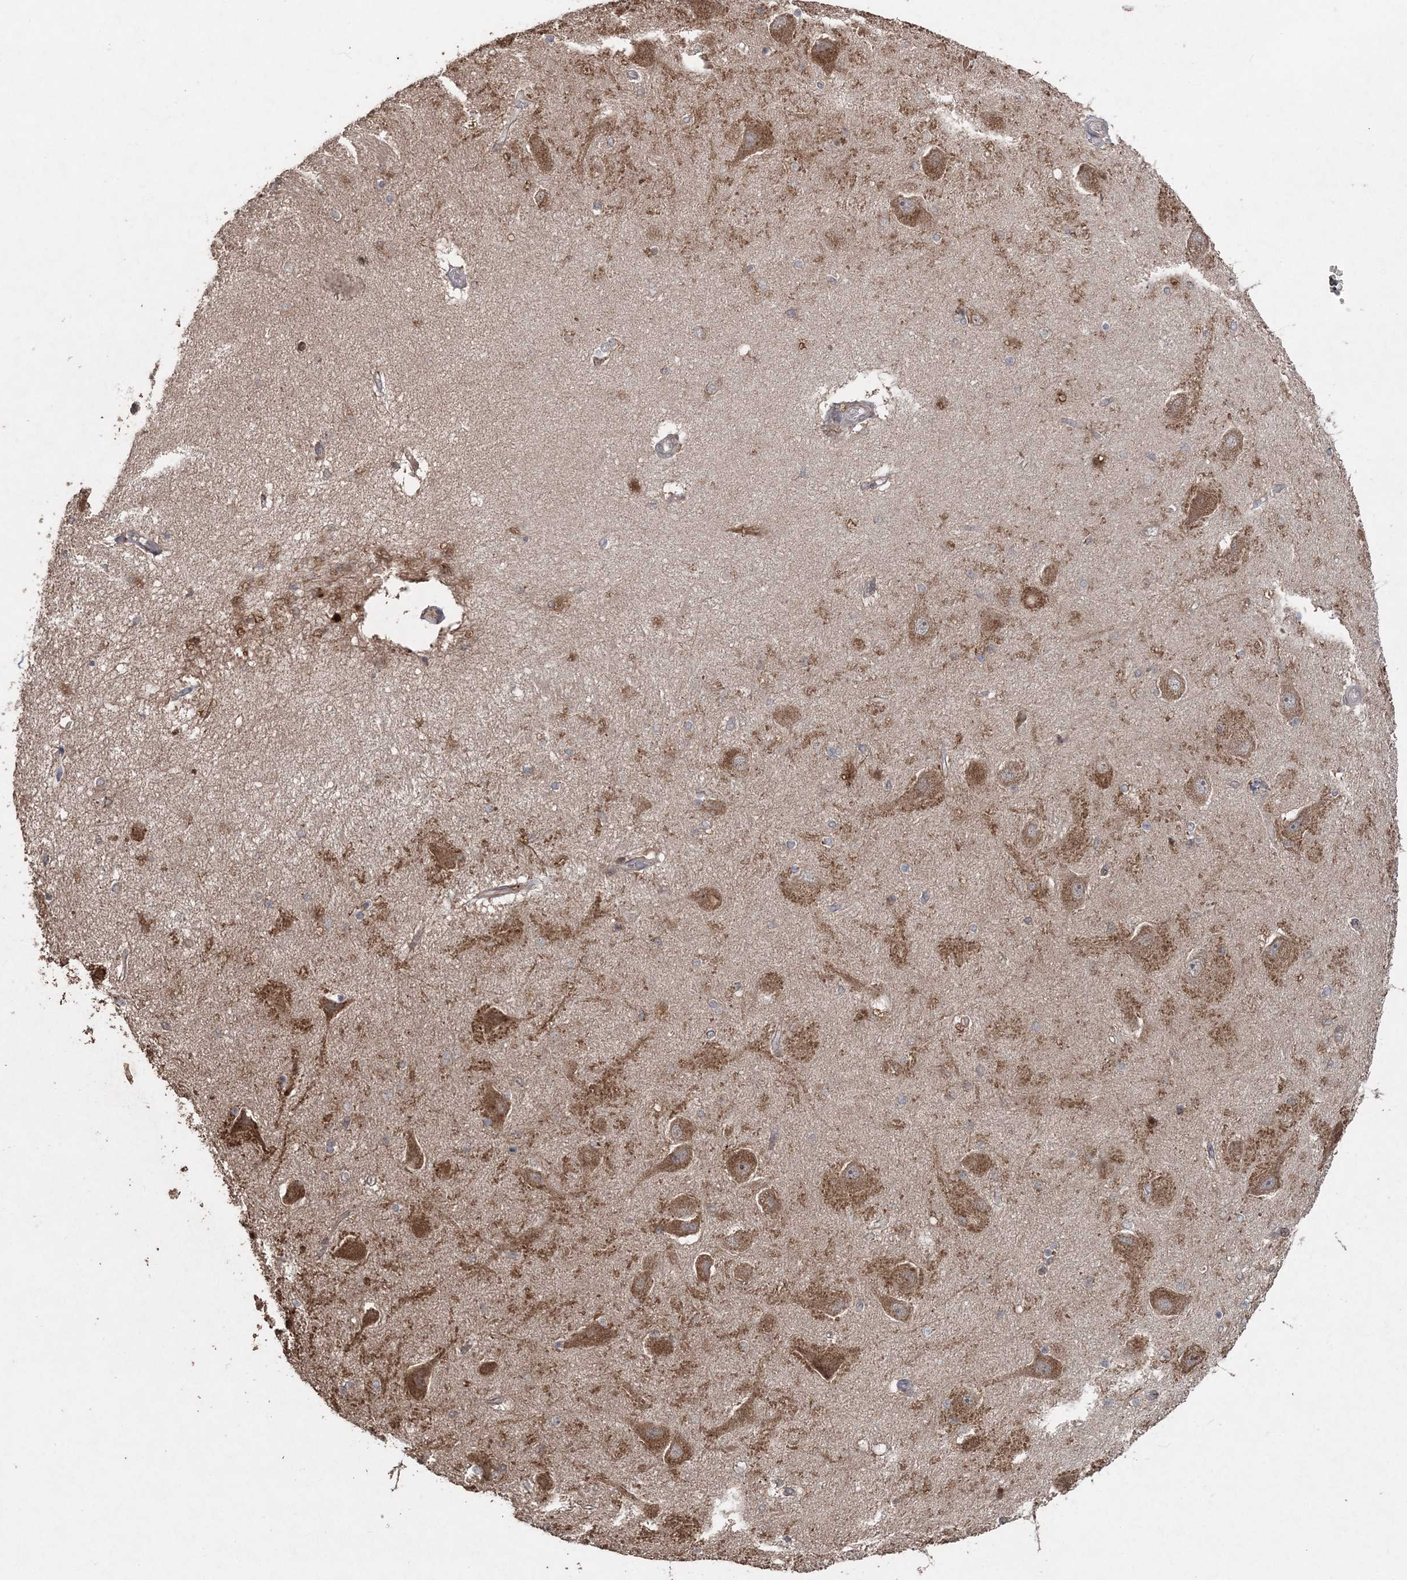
{"staining": {"intensity": "weak", "quantity": "<25%", "location": "cytoplasmic/membranous"}, "tissue": "hippocampus", "cell_type": "Glial cells", "image_type": "normal", "snomed": [{"axis": "morphology", "description": "Normal tissue, NOS"}, {"axis": "topography", "description": "Hippocampus"}], "caption": "Immunohistochemistry photomicrograph of benign hippocampus: hippocampus stained with DAB exhibits no significant protein positivity in glial cells. (DAB immunohistochemistry (IHC), high magnification).", "gene": "SLU7", "patient": {"sex": "female", "age": 54}}